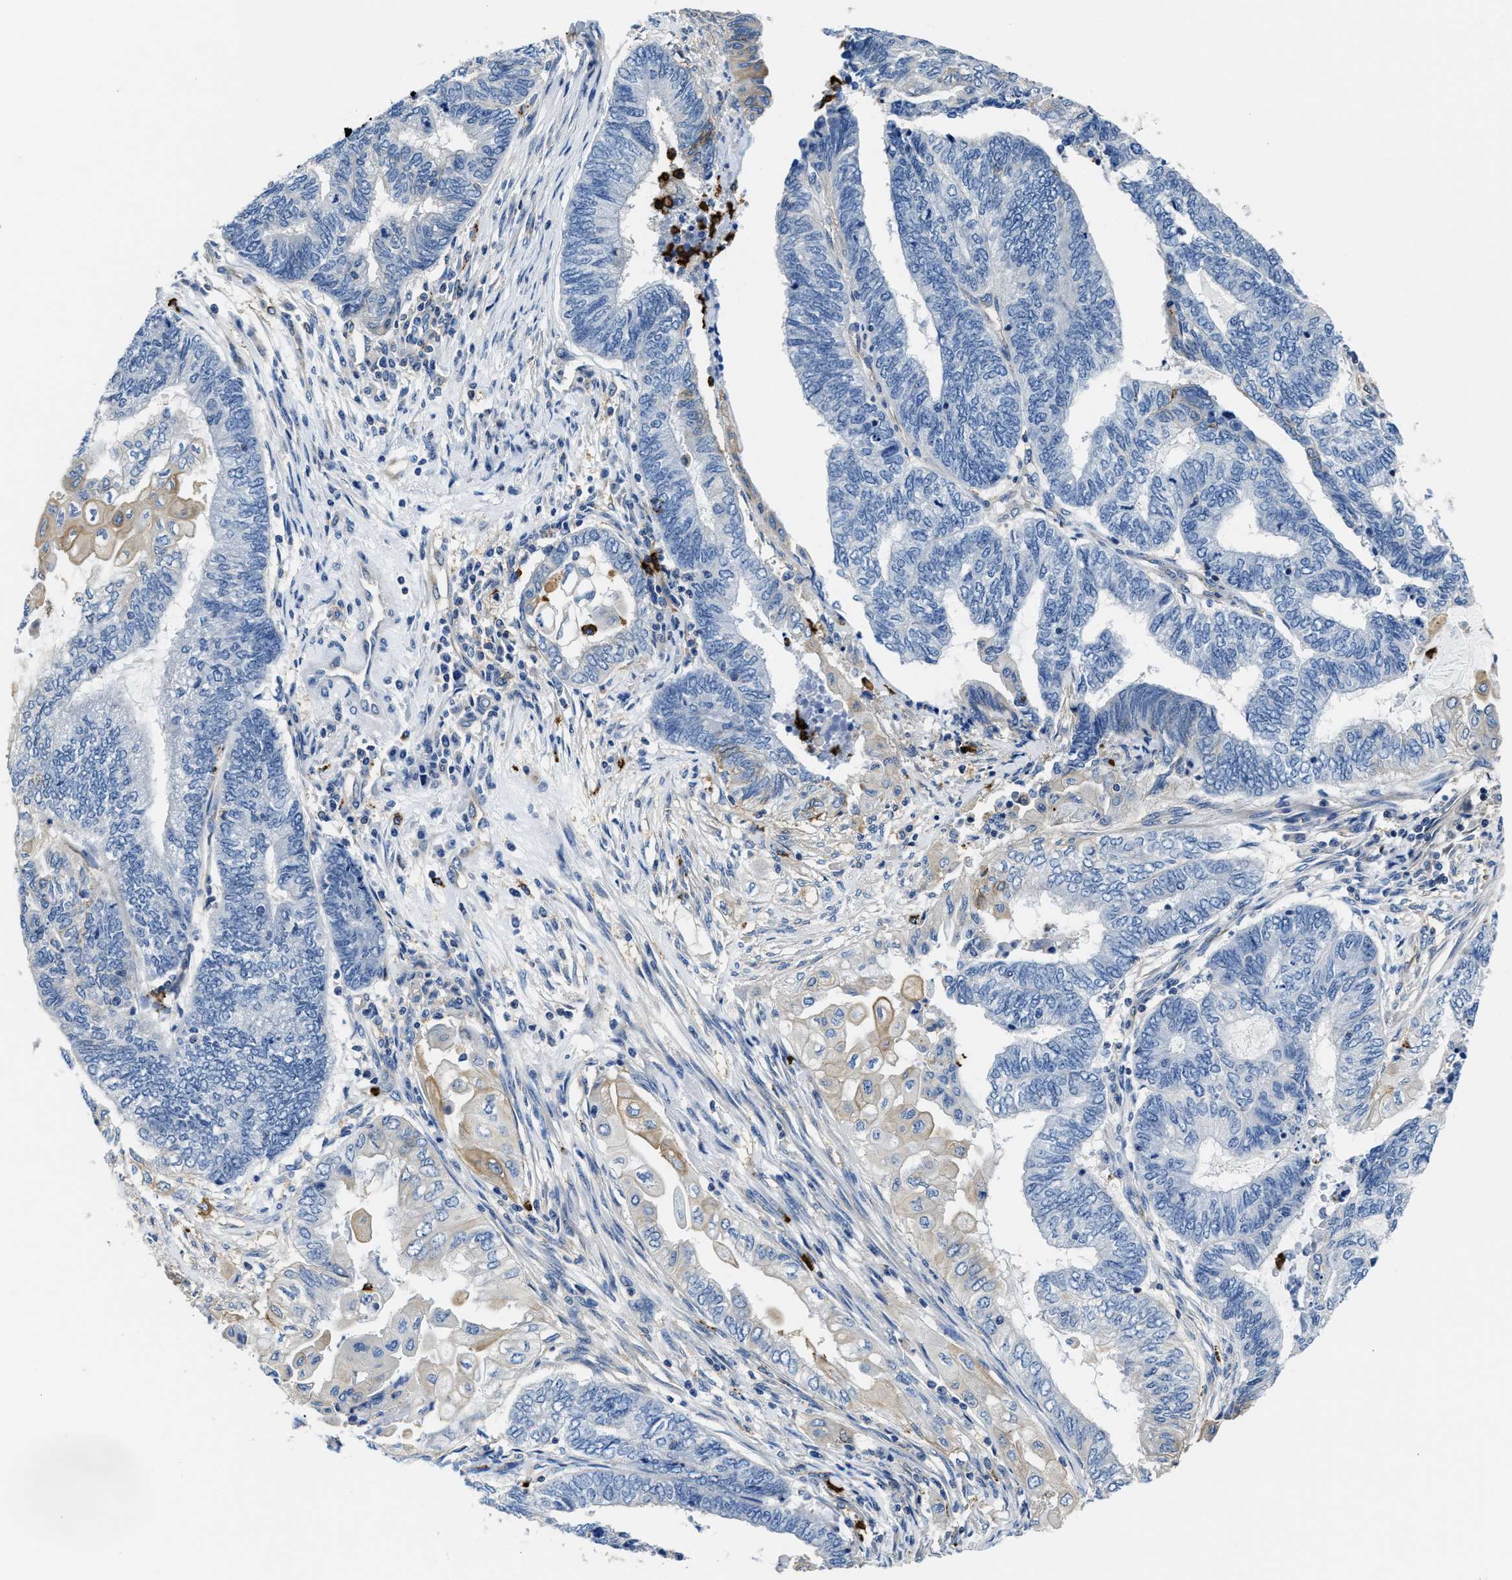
{"staining": {"intensity": "negative", "quantity": "none", "location": "none"}, "tissue": "endometrial cancer", "cell_type": "Tumor cells", "image_type": "cancer", "snomed": [{"axis": "morphology", "description": "Adenocarcinoma, NOS"}, {"axis": "topography", "description": "Uterus"}, {"axis": "topography", "description": "Endometrium"}], "caption": "This is an immunohistochemistry image of human endometrial cancer. There is no expression in tumor cells.", "gene": "TRAF6", "patient": {"sex": "female", "age": 70}}